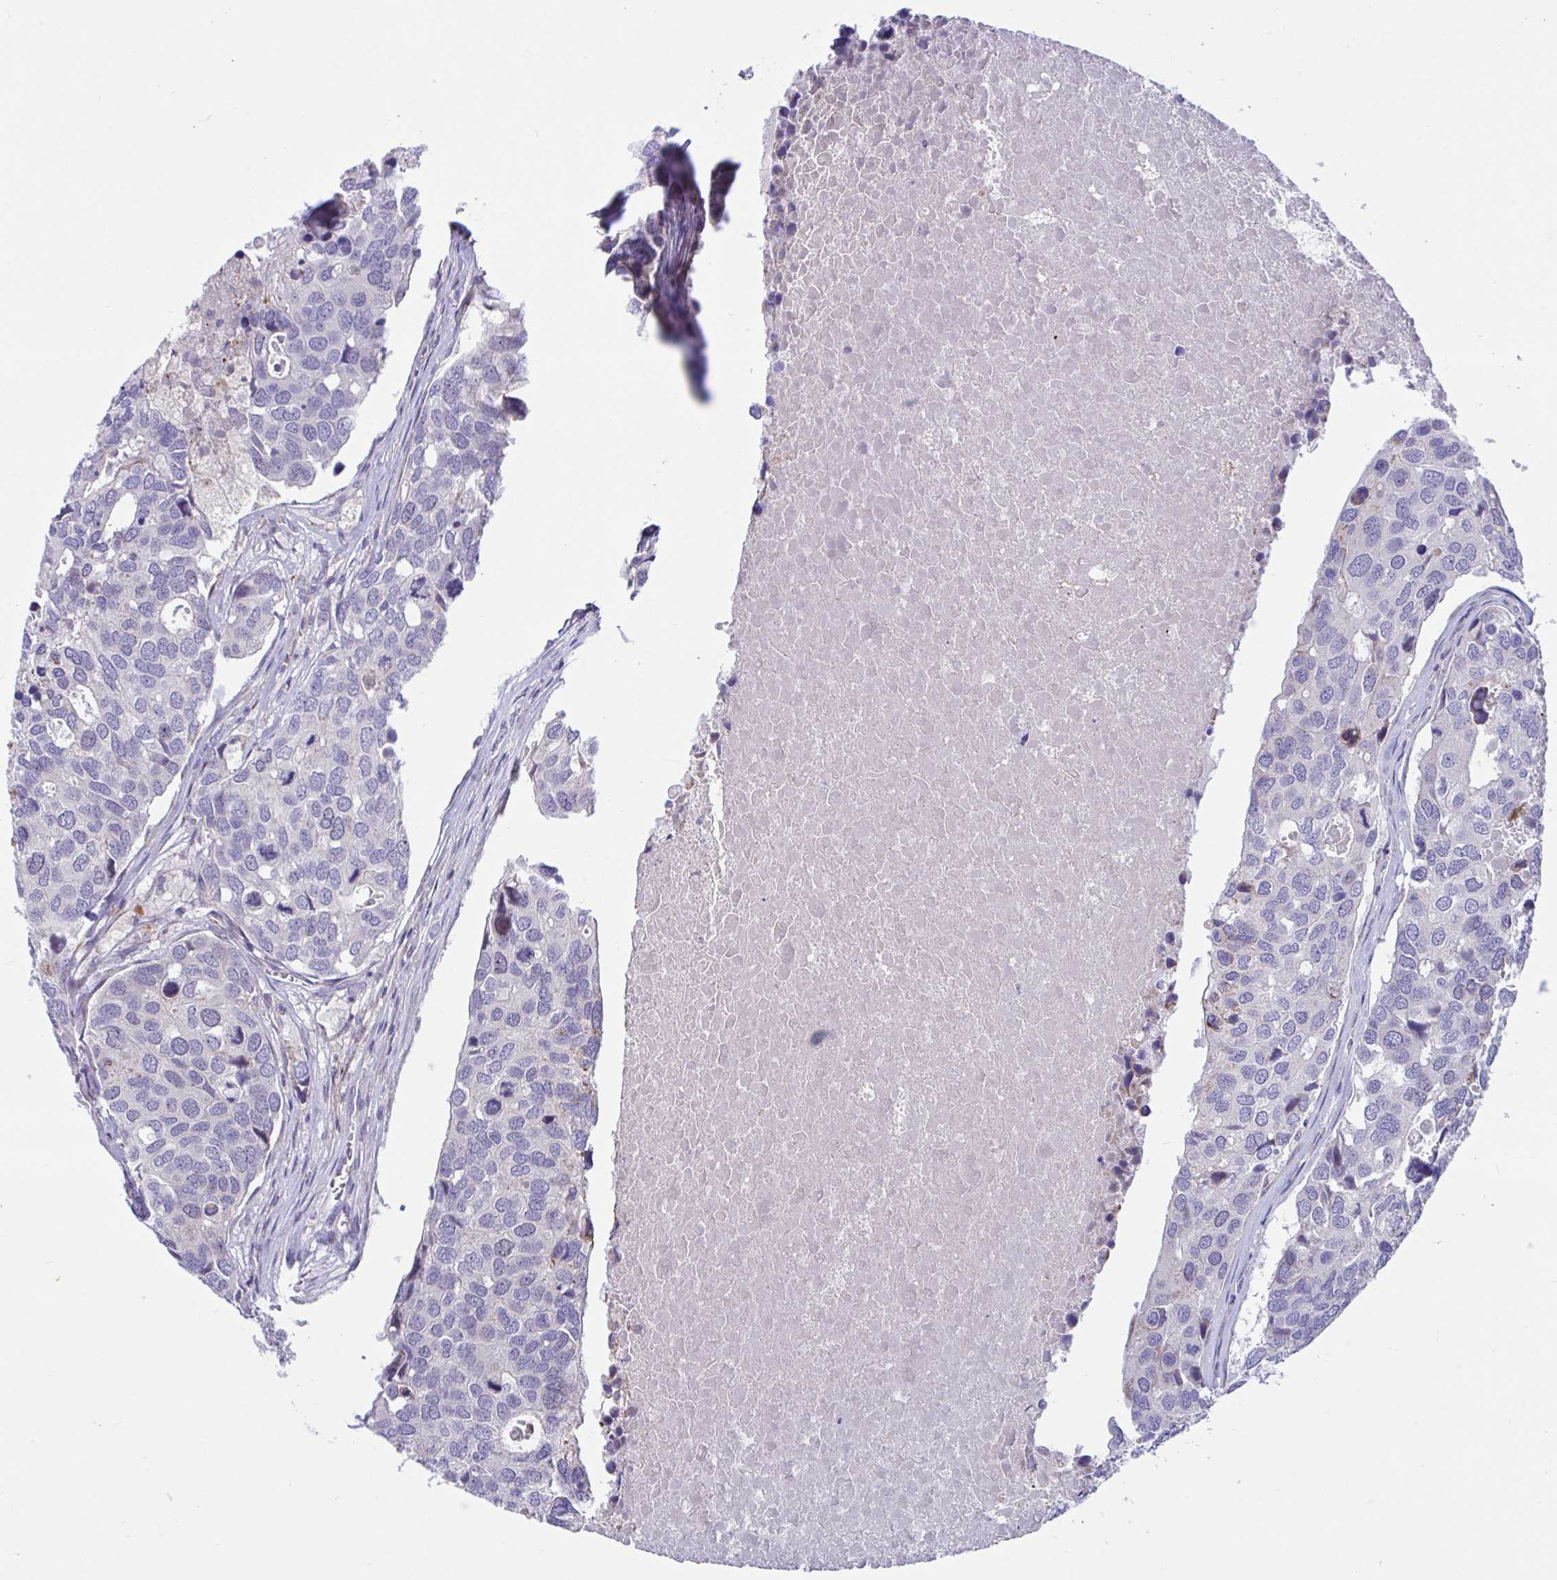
{"staining": {"intensity": "negative", "quantity": "none", "location": "none"}, "tissue": "breast cancer", "cell_type": "Tumor cells", "image_type": "cancer", "snomed": [{"axis": "morphology", "description": "Duct carcinoma"}, {"axis": "topography", "description": "Breast"}], "caption": "High power microscopy micrograph of an immunohistochemistry (IHC) photomicrograph of invasive ductal carcinoma (breast), revealing no significant expression in tumor cells.", "gene": "DTX3", "patient": {"sex": "female", "age": 83}}